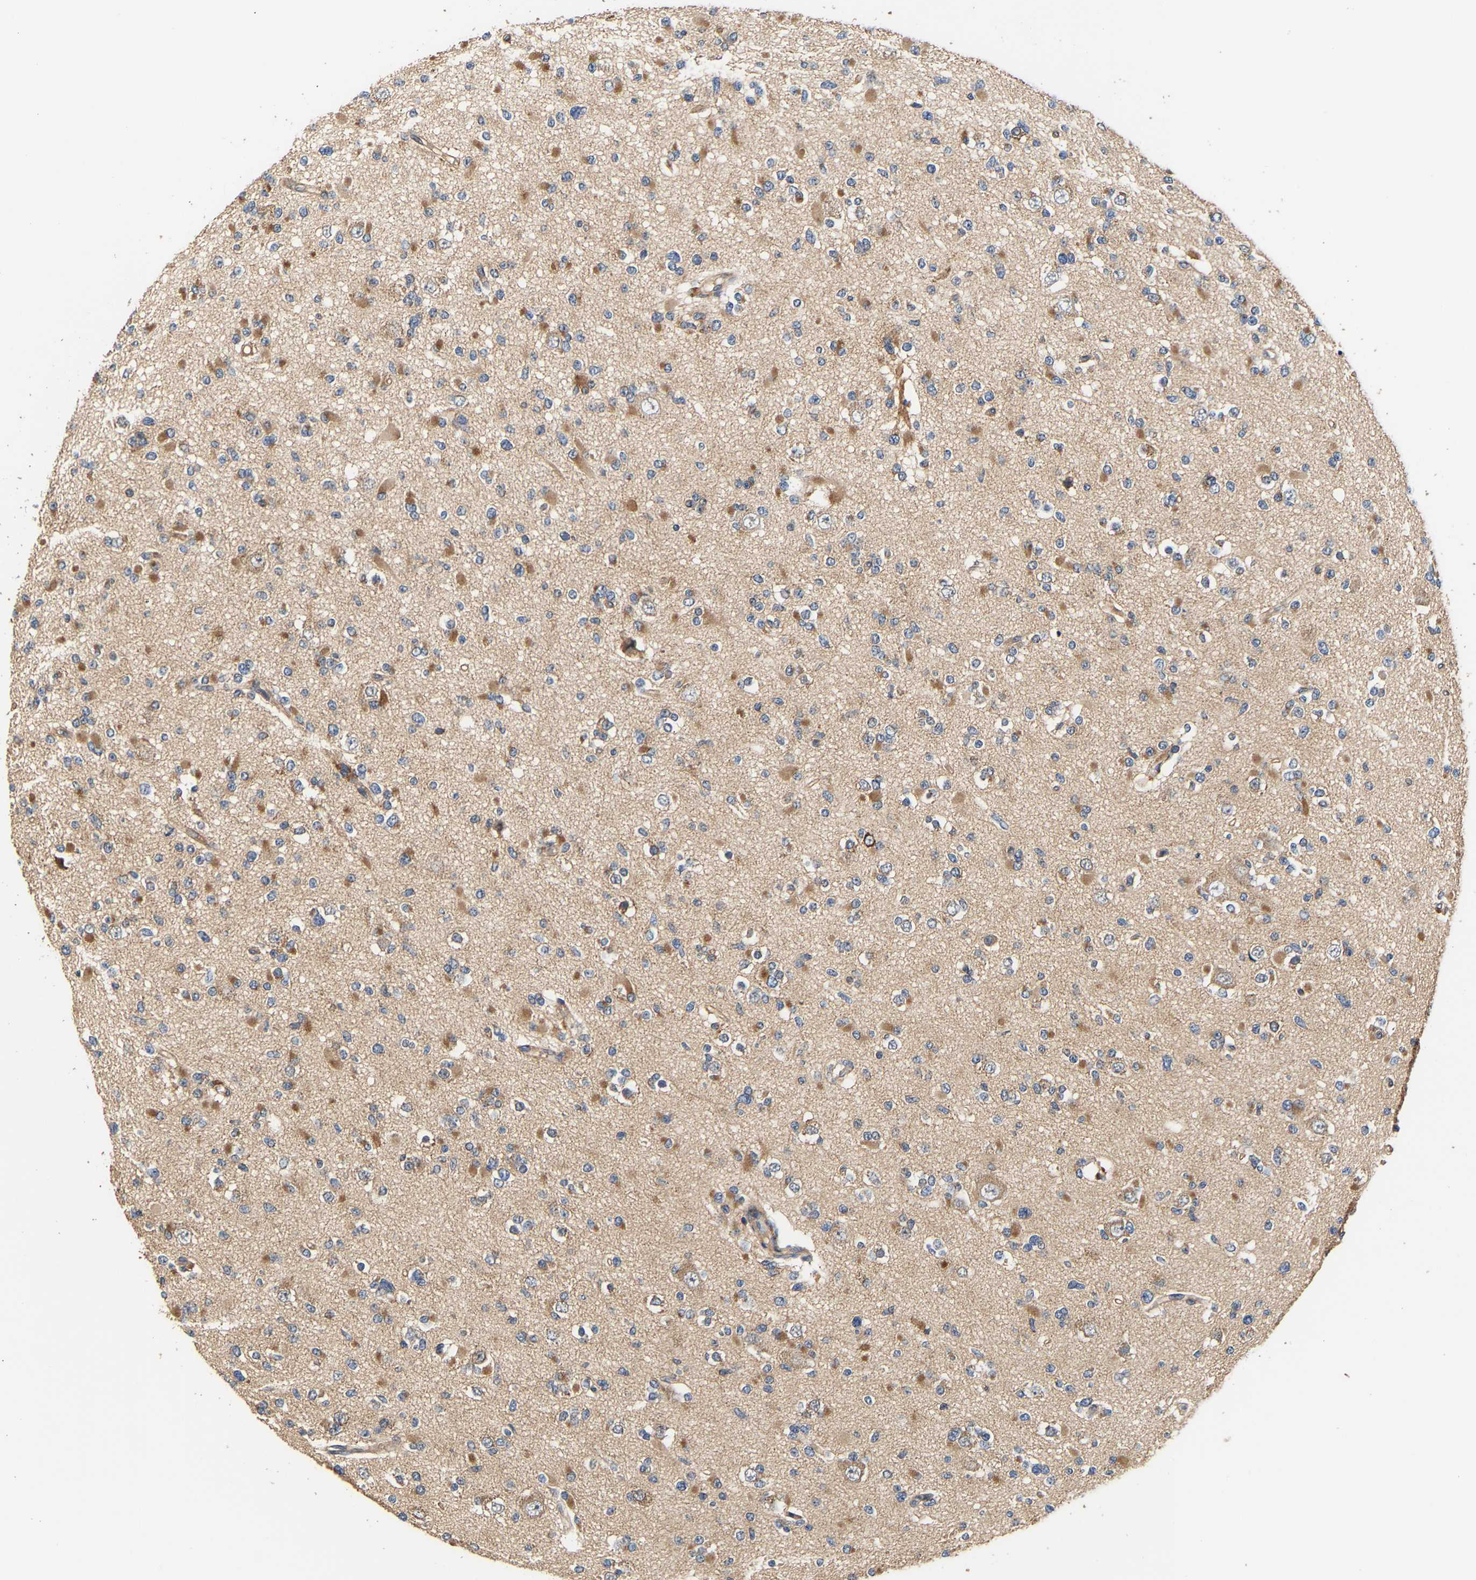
{"staining": {"intensity": "moderate", "quantity": "25%-75%", "location": "cytoplasmic/membranous"}, "tissue": "glioma", "cell_type": "Tumor cells", "image_type": "cancer", "snomed": [{"axis": "morphology", "description": "Glioma, malignant, Low grade"}, {"axis": "topography", "description": "Brain"}], "caption": "Protein expression analysis of malignant glioma (low-grade) displays moderate cytoplasmic/membranous staining in about 25%-75% of tumor cells. (Stains: DAB in brown, nuclei in blue, Microscopy: brightfield microscopy at high magnification).", "gene": "LRBA", "patient": {"sex": "female", "age": 22}}